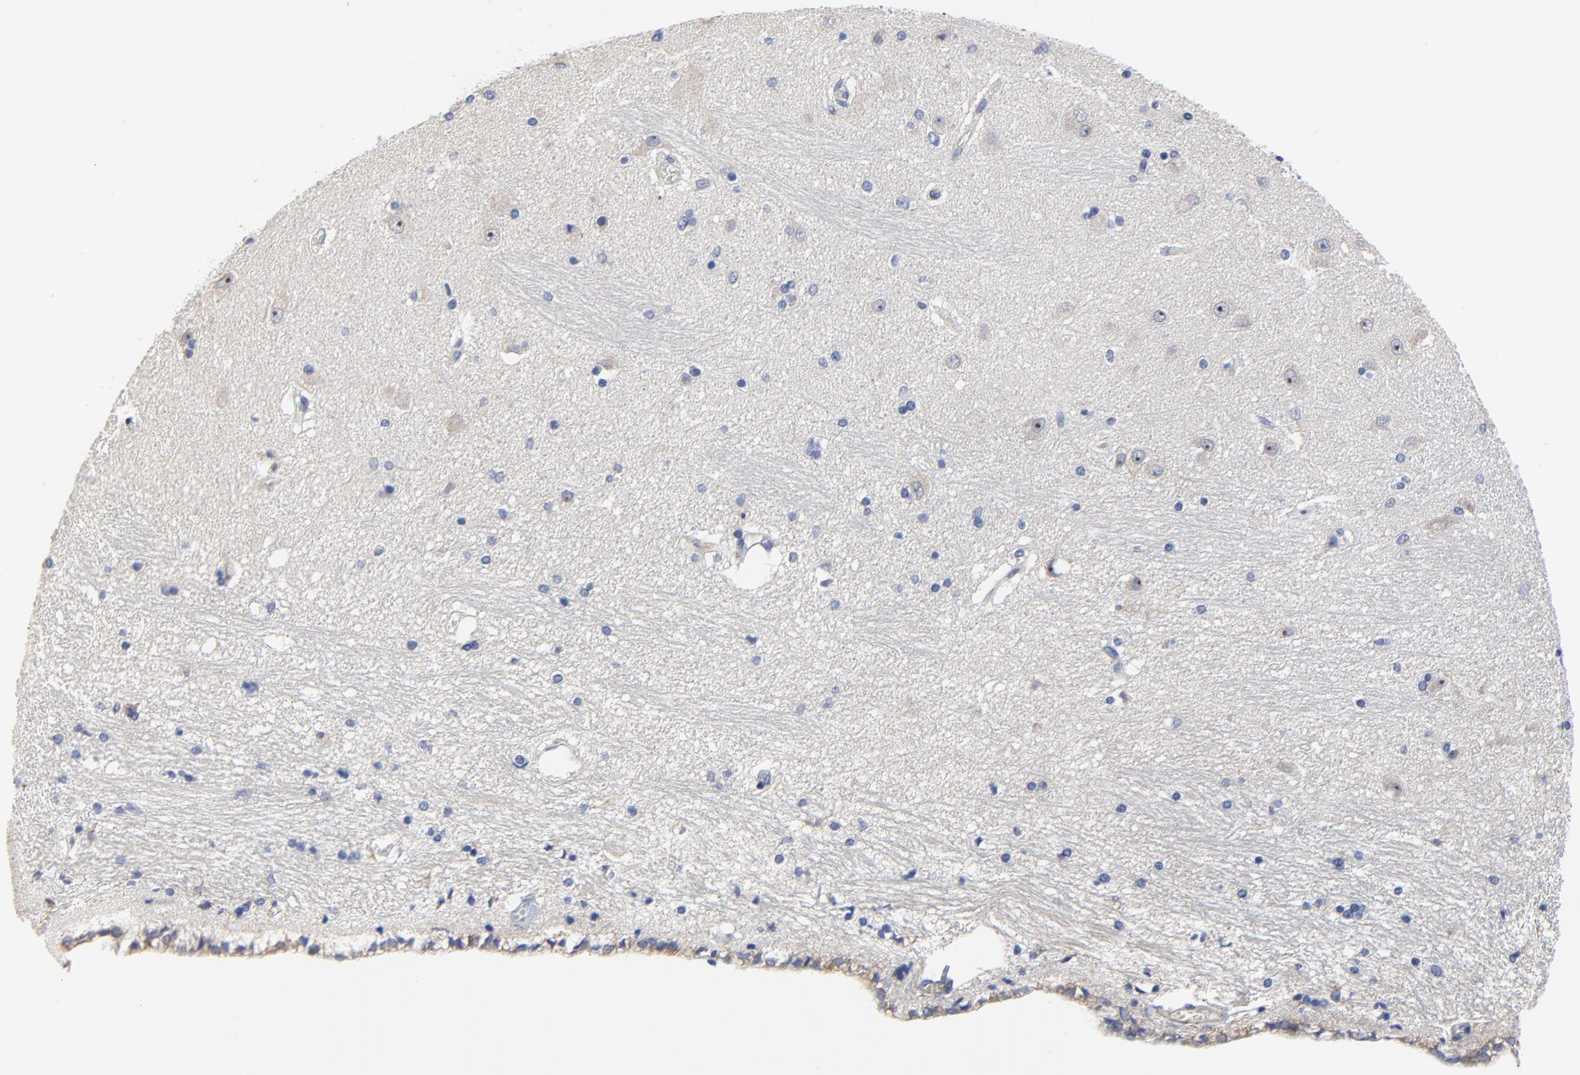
{"staining": {"intensity": "negative", "quantity": "none", "location": "none"}, "tissue": "hippocampus", "cell_type": "Glial cells", "image_type": "normal", "snomed": [{"axis": "morphology", "description": "Normal tissue, NOS"}, {"axis": "topography", "description": "Hippocampus"}], "caption": "DAB immunohistochemical staining of unremarkable human hippocampus shows no significant expression in glial cells. The staining is performed using DAB brown chromogen with nuclei counter-stained in using hematoxylin.", "gene": "DHRSX", "patient": {"sex": "female", "age": 54}}